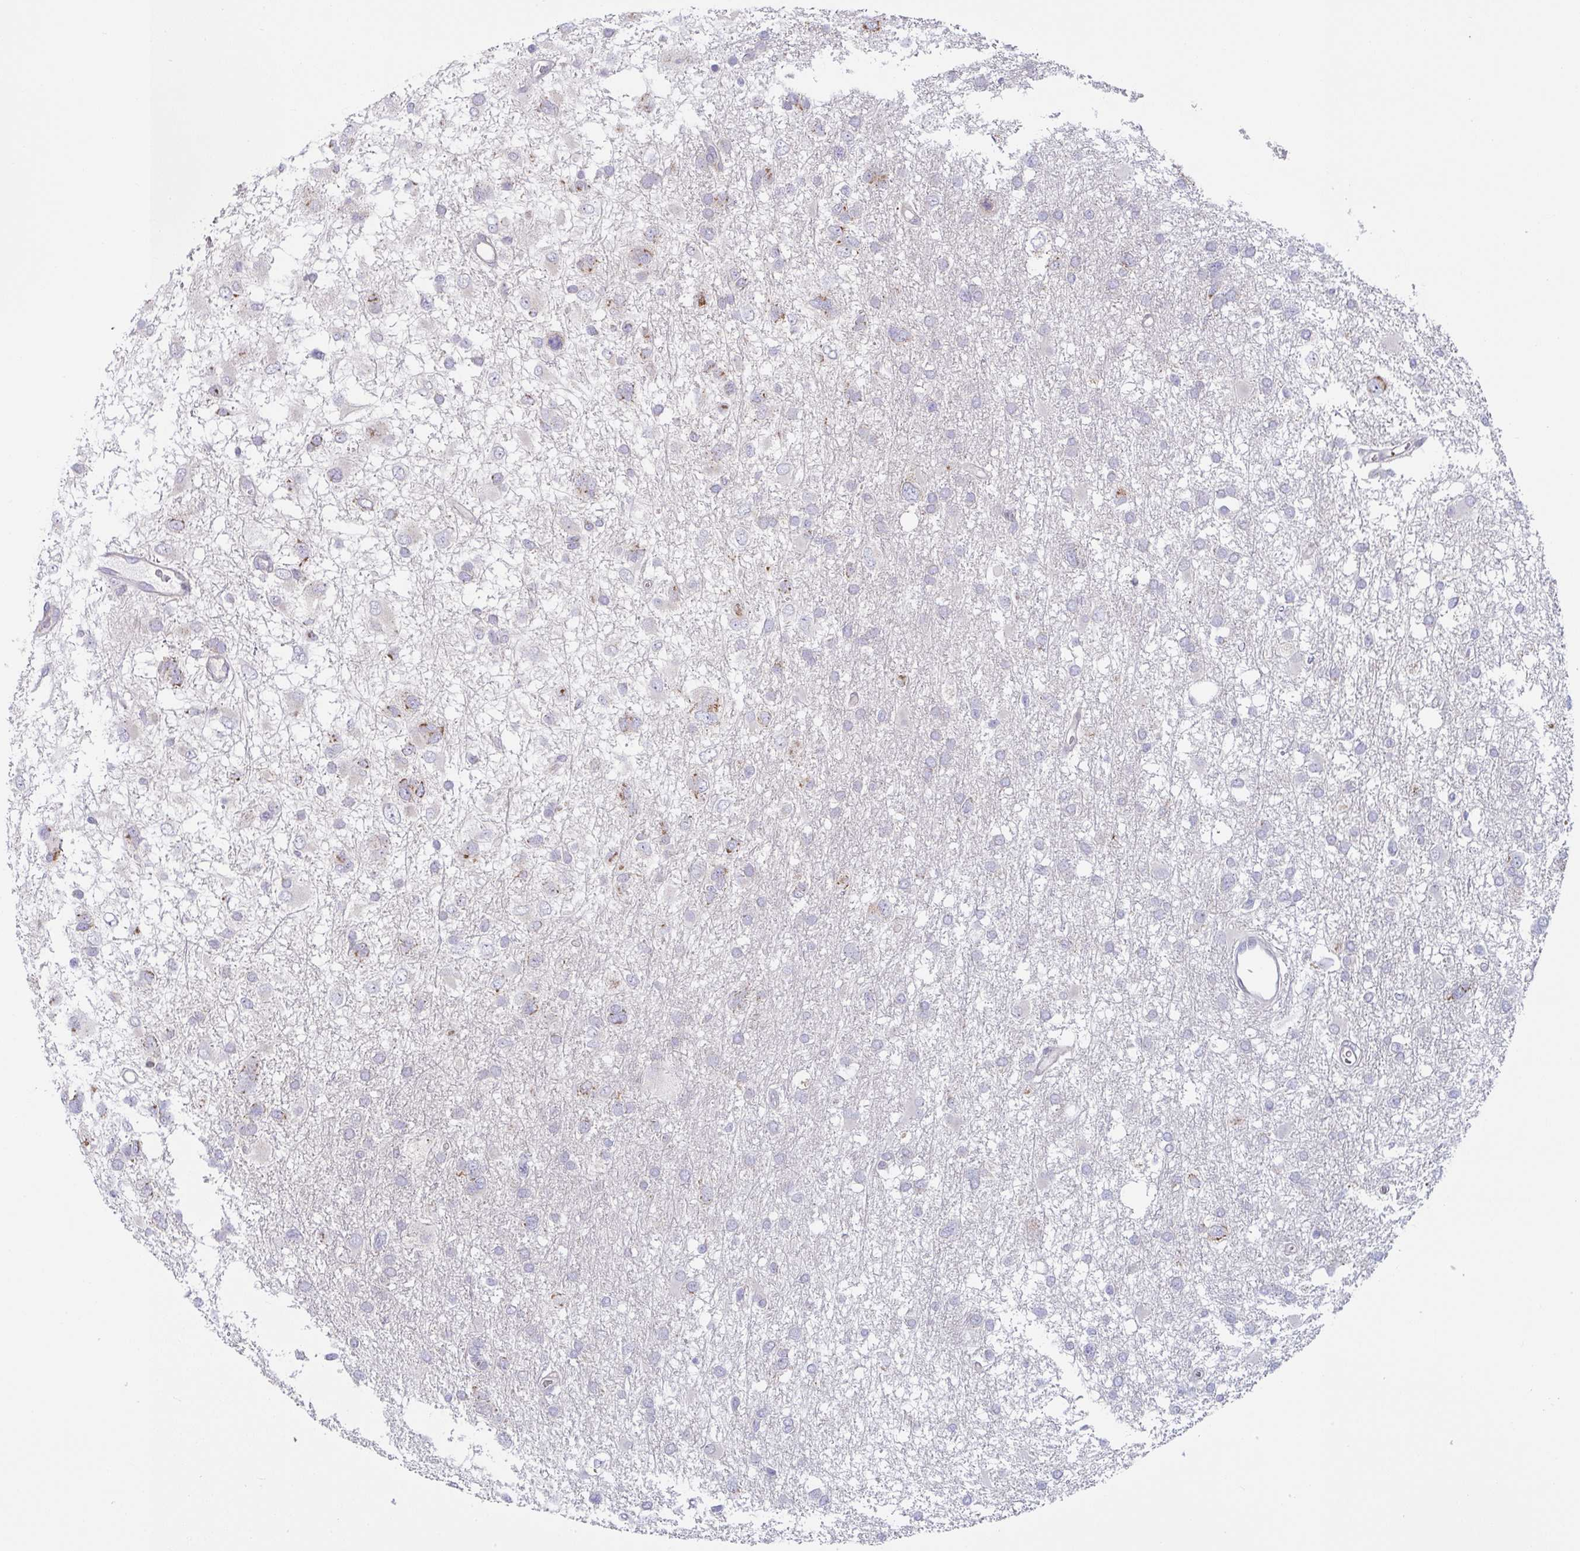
{"staining": {"intensity": "moderate", "quantity": "<25%", "location": "cytoplasmic/membranous"}, "tissue": "glioma", "cell_type": "Tumor cells", "image_type": "cancer", "snomed": [{"axis": "morphology", "description": "Glioma, malignant, High grade"}, {"axis": "topography", "description": "Brain"}], "caption": "This histopathology image demonstrates IHC staining of glioma, with low moderate cytoplasmic/membranous expression in about <25% of tumor cells.", "gene": "MRPS2", "patient": {"sex": "male", "age": 61}}